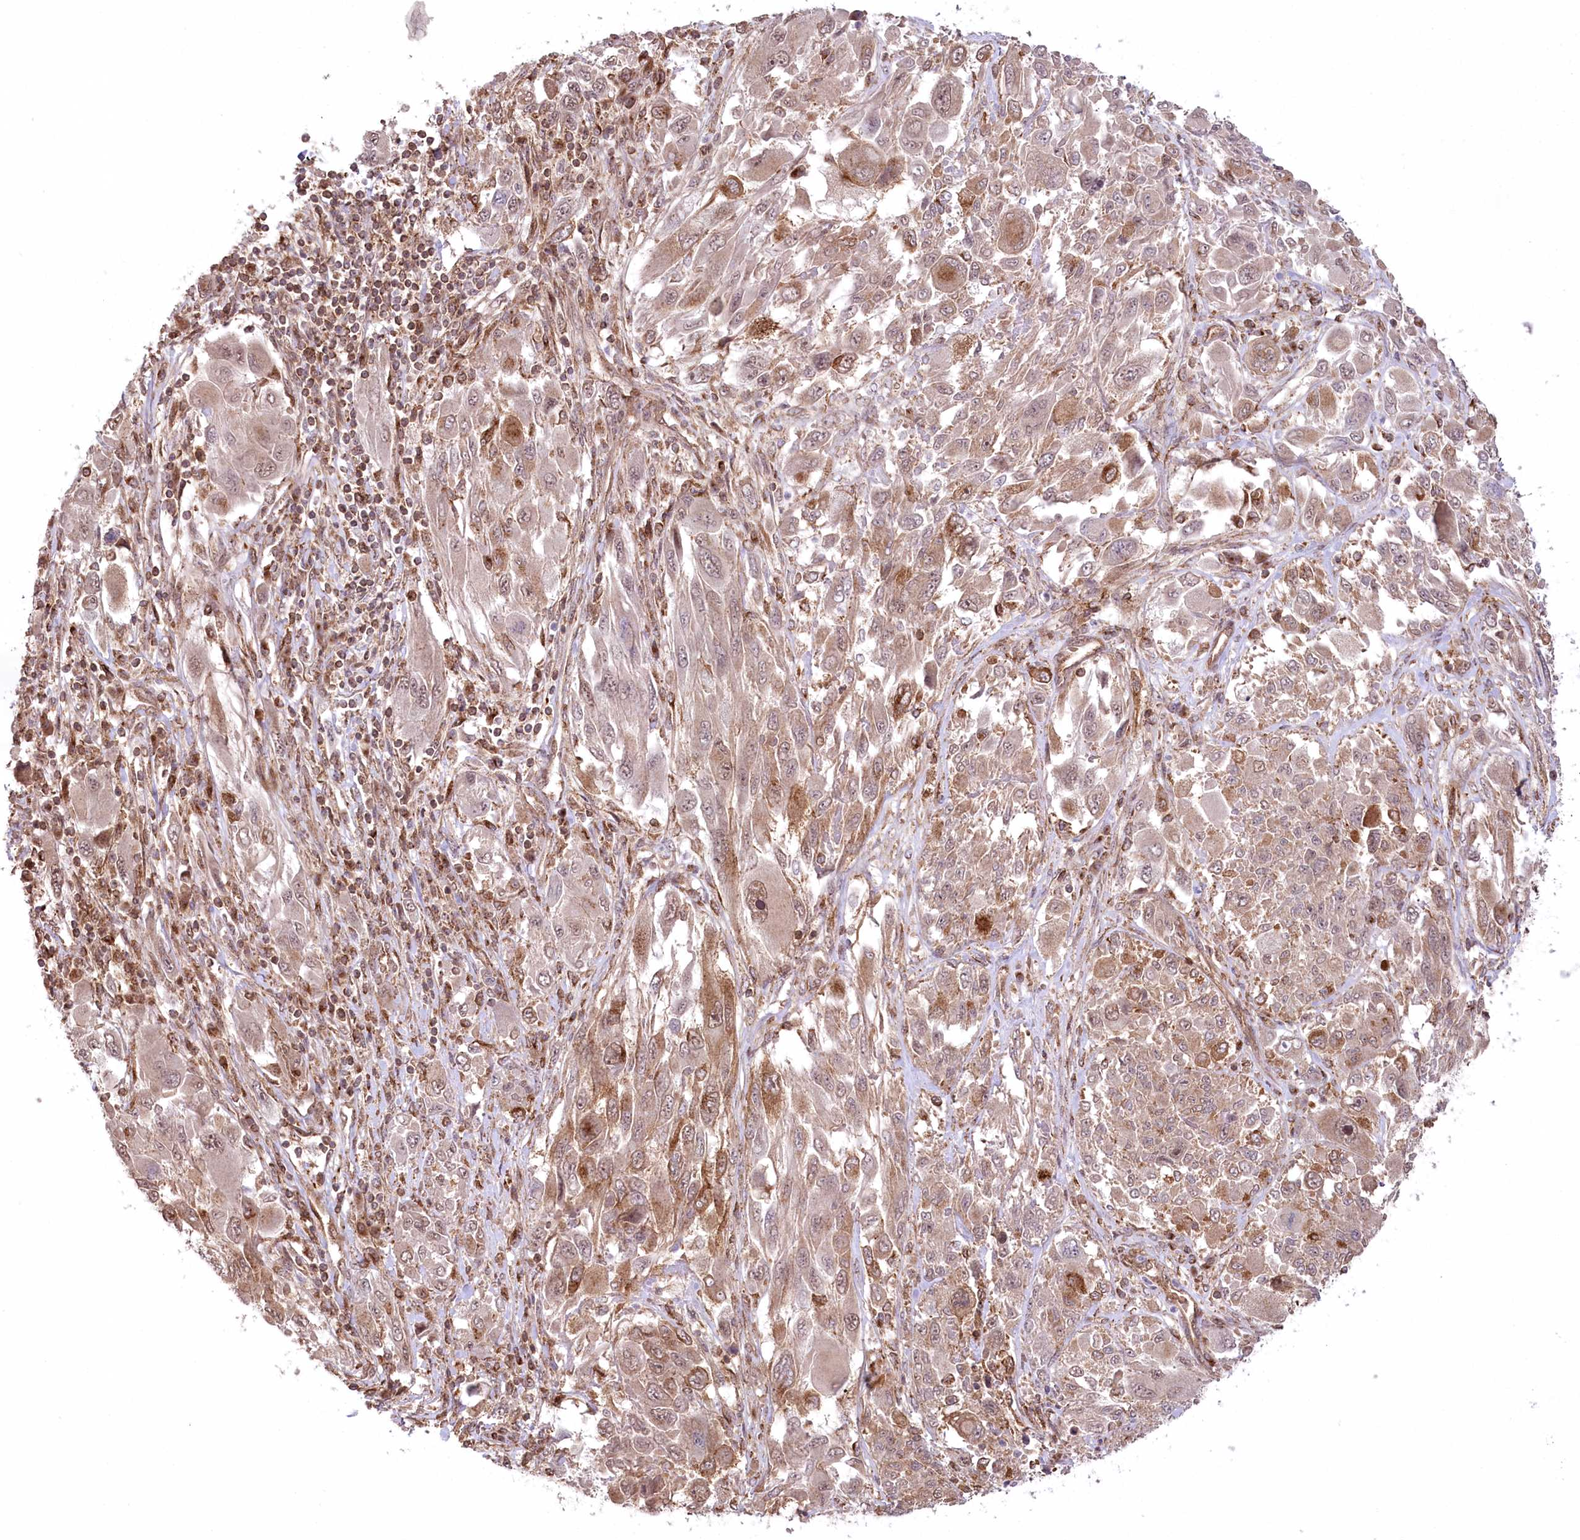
{"staining": {"intensity": "moderate", "quantity": "25%-75%", "location": "cytoplasmic/membranous"}, "tissue": "melanoma", "cell_type": "Tumor cells", "image_type": "cancer", "snomed": [{"axis": "morphology", "description": "Malignant melanoma, NOS"}, {"axis": "topography", "description": "Skin"}], "caption": "This image demonstrates immunohistochemistry (IHC) staining of malignant melanoma, with medium moderate cytoplasmic/membranous positivity in about 25%-75% of tumor cells.", "gene": "CCDC91", "patient": {"sex": "female", "age": 91}}